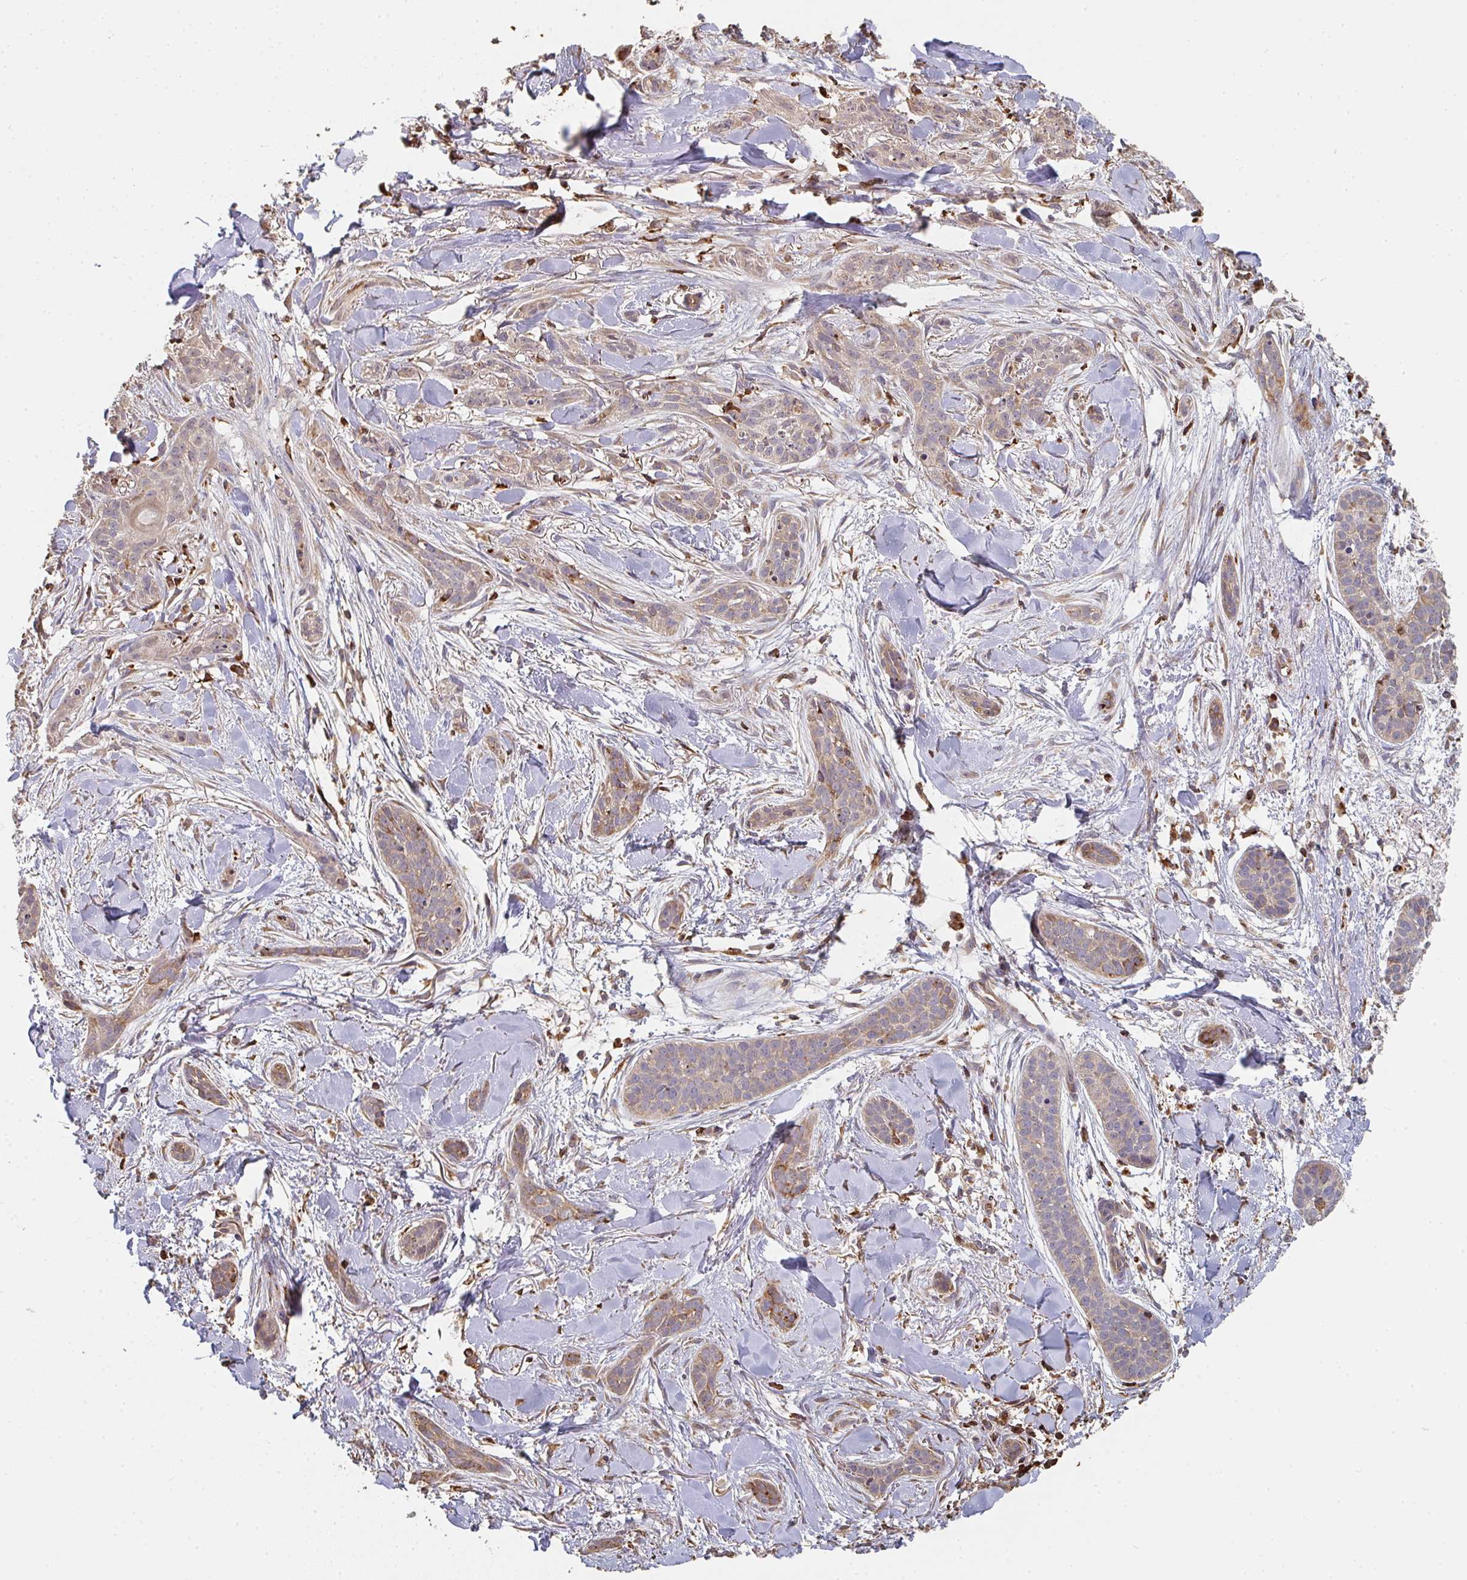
{"staining": {"intensity": "weak", "quantity": "25%-75%", "location": "cytoplasmic/membranous"}, "tissue": "skin cancer", "cell_type": "Tumor cells", "image_type": "cancer", "snomed": [{"axis": "morphology", "description": "Basal cell carcinoma"}, {"axis": "topography", "description": "Skin"}], "caption": "A brown stain labels weak cytoplasmic/membranous staining of a protein in human skin cancer (basal cell carcinoma) tumor cells. (brown staining indicates protein expression, while blue staining denotes nuclei).", "gene": "POLG", "patient": {"sex": "male", "age": 52}}